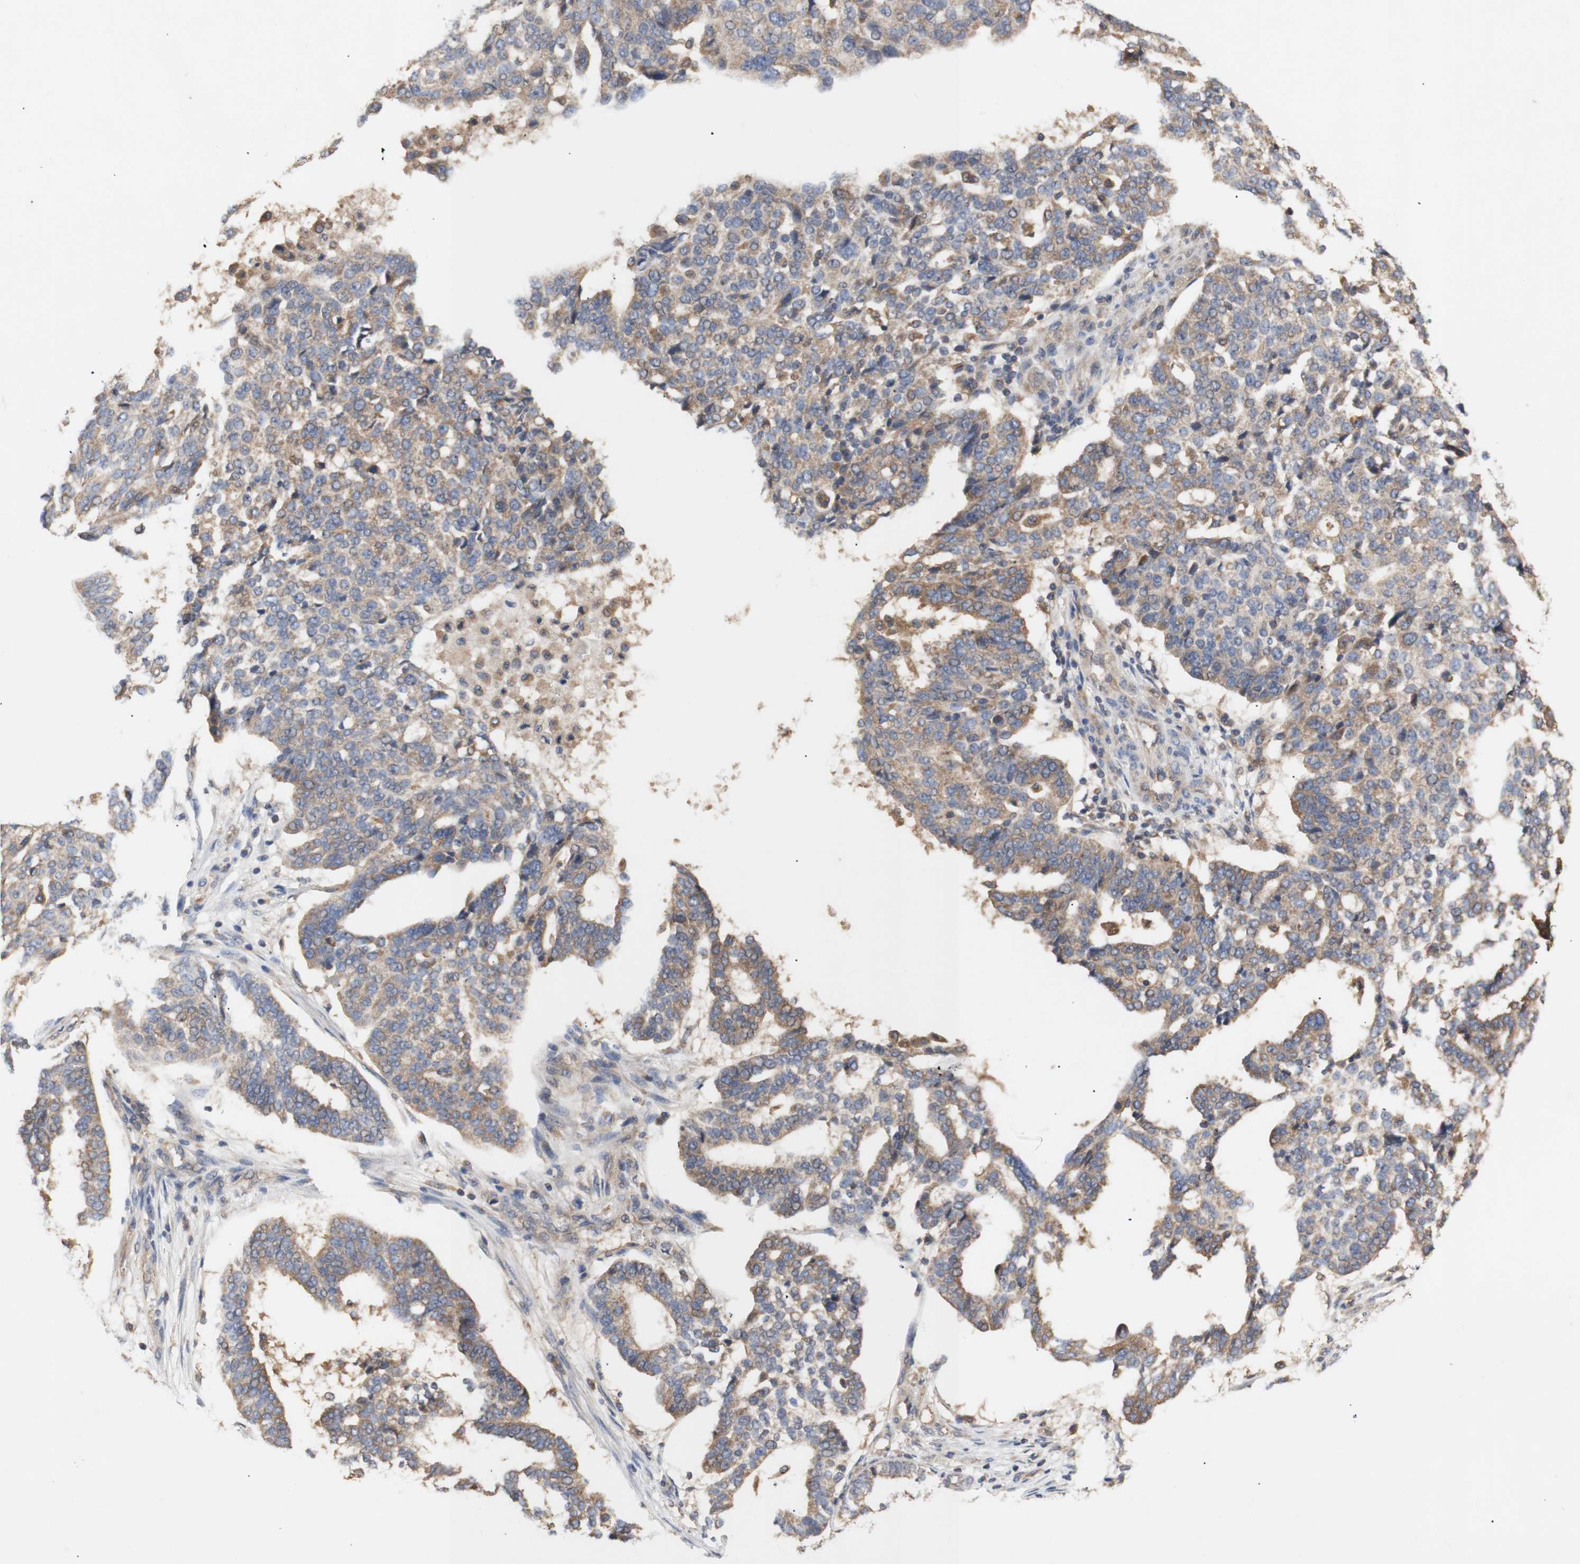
{"staining": {"intensity": "moderate", "quantity": "25%-75%", "location": "cytoplasmic/membranous"}, "tissue": "ovarian cancer", "cell_type": "Tumor cells", "image_type": "cancer", "snomed": [{"axis": "morphology", "description": "Cystadenocarcinoma, serous, NOS"}, {"axis": "topography", "description": "Ovary"}], "caption": "This image shows ovarian cancer stained with immunohistochemistry (IHC) to label a protein in brown. The cytoplasmic/membranous of tumor cells show moderate positivity for the protein. Nuclei are counter-stained blue.", "gene": "IKBKG", "patient": {"sex": "female", "age": 59}}